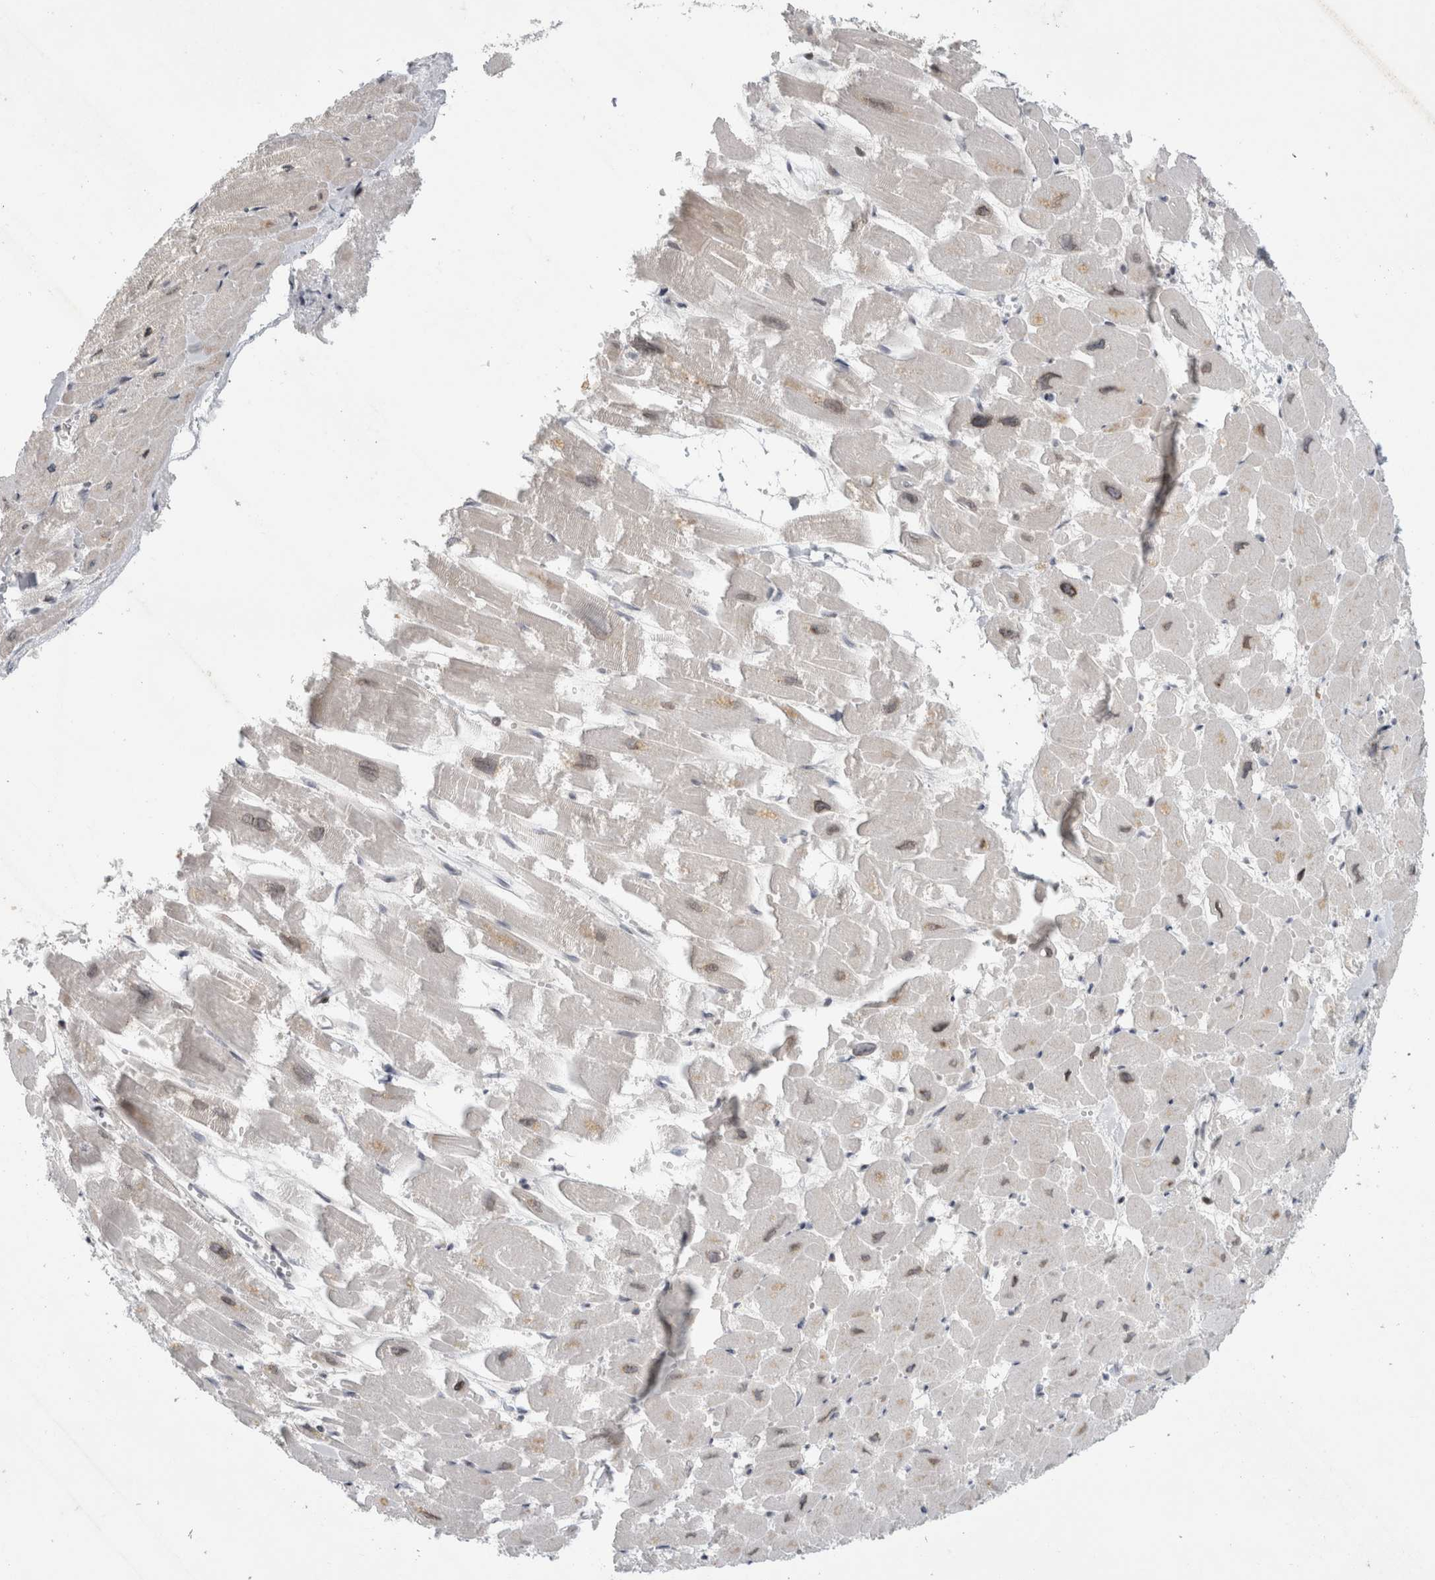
{"staining": {"intensity": "weak", "quantity": "25%-75%", "location": "cytoplasmic/membranous"}, "tissue": "heart muscle", "cell_type": "Cardiomyocytes", "image_type": "normal", "snomed": [{"axis": "morphology", "description": "Normal tissue, NOS"}, {"axis": "topography", "description": "Heart"}], "caption": "An immunohistochemistry (IHC) photomicrograph of benign tissue is shown. Protein staining in brown shows weak cytoplasmic/membranous positivity in heart muscle within cardiomyocytes. (DAB (3,3'-diaminobenzidine) IHC with brightfield microscopy, high magnification).", "gene": "UTP25", "patient": {"sex": "male", "age": 54}}